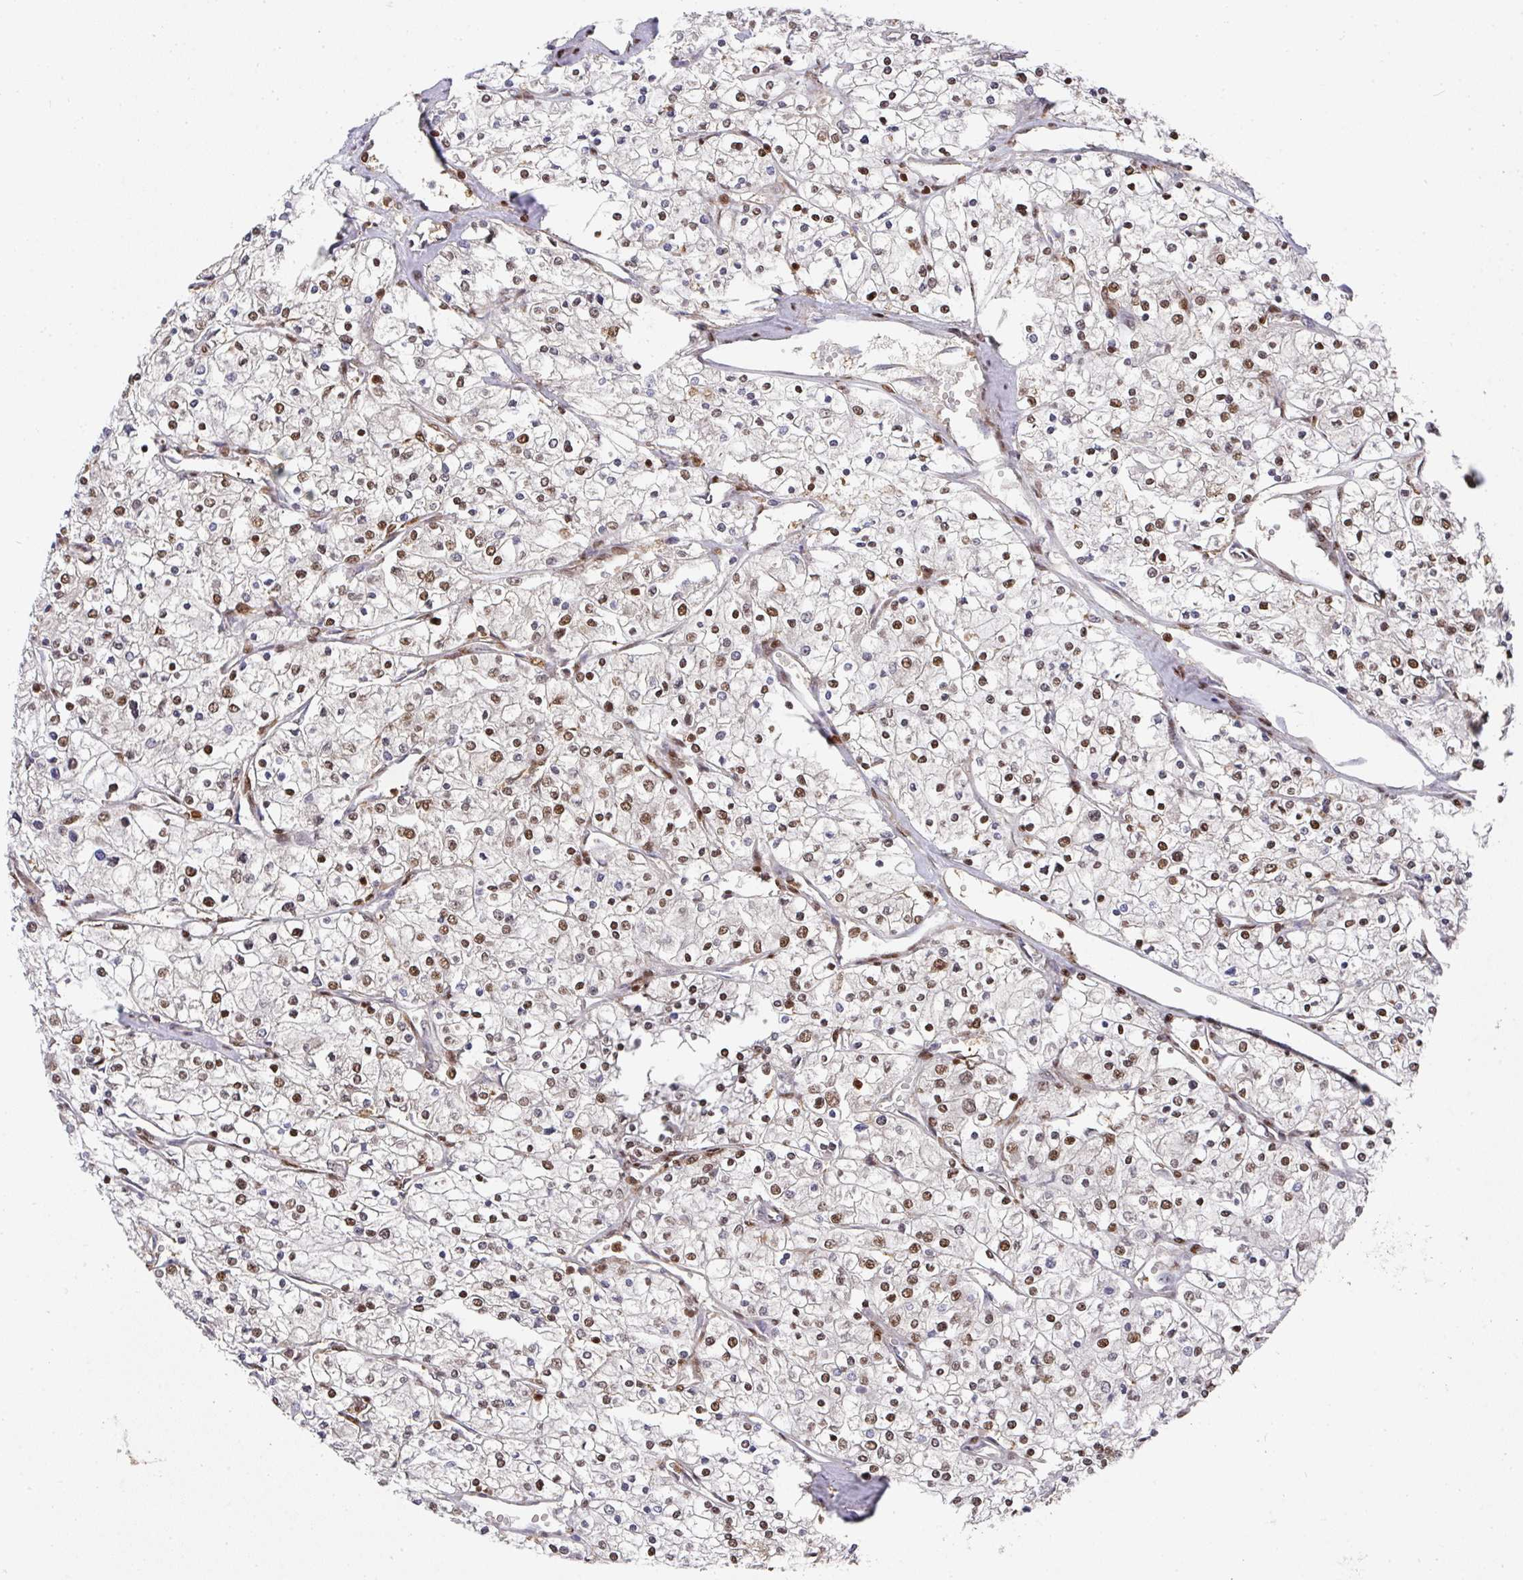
{"staining": {"intensity": "moderate", "quantity": "25%-75%", "location": "nuclear"}, "tissue": "renal cancer", "cell_type": "Tumor cells", "image_type": "cancer", "snomed": [{"axis": "morphology", "description": "Adenocarcinoma, NOS"}, {"axis": "topography", "description": "Kidney"}], "caption": "A brown stain shows moderate nuclear positivity of a protein in human renal cancer tumor cells.", "gene": "DIDO1", "patient": {"sex": "male", "age": 80}}